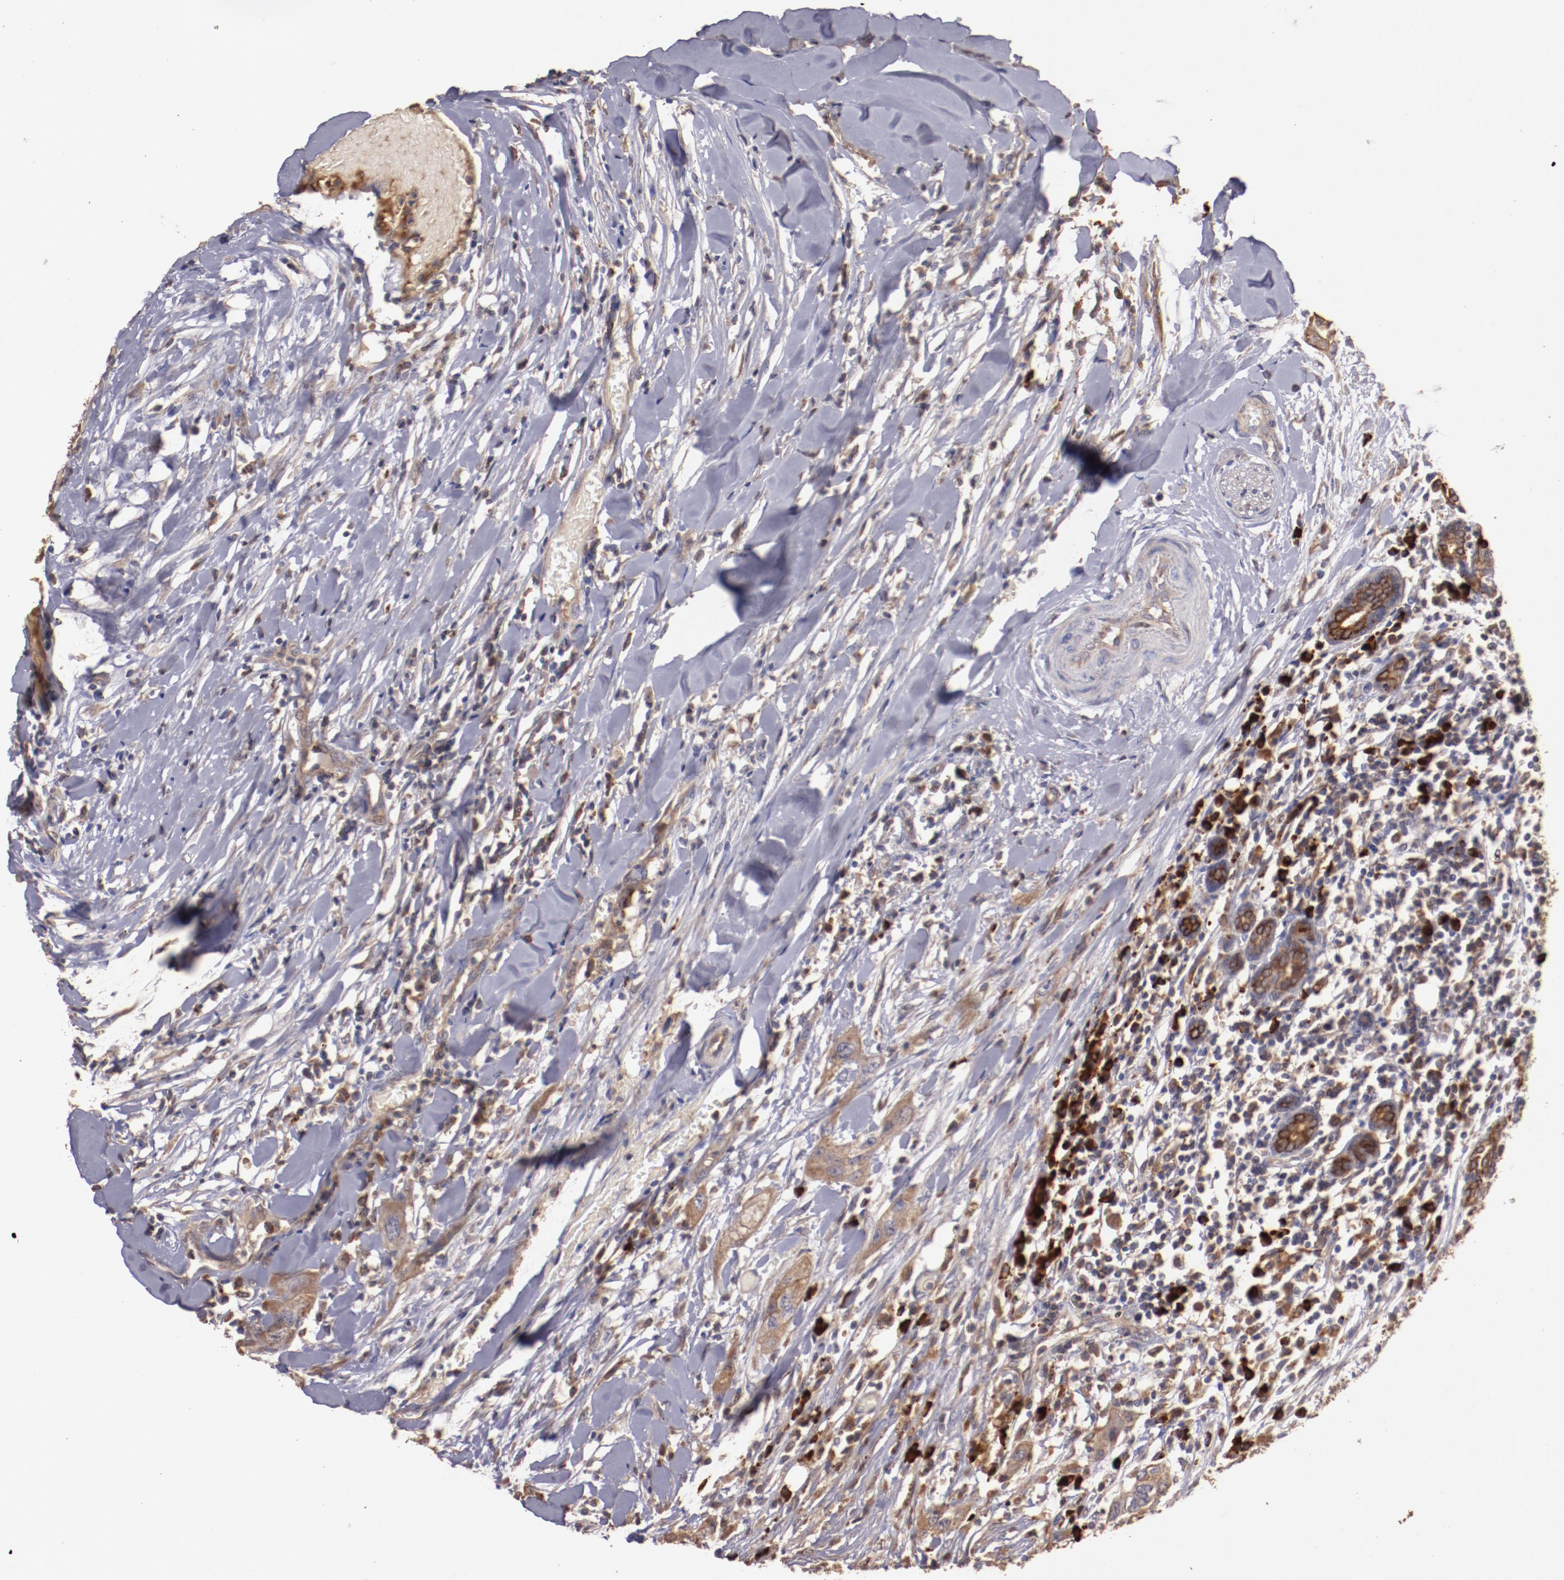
{"staining": {"intensity": "moderate", "quantity": ">75%", "location": "cytoplasmic/membranous"}, "tissue": "head and neck cancer", "cell_type": "Tumor cells", "image_type": "cancer", "snomed": [{"axis": "morphology", "description": "Neoplasm, malignant, NOS"}, {"axis": "topography", "description": "Salivary gland"}, {"axis": "topography", "description": "Head-Neck"}], "caption": "The photomicrograph displays a brown stain indicating the presence of a protein in the cytoplasmic/membranous of tumor cells in head and neck malignant neoplasm.", "gene": "SRRD", "patient": {"sex": "male", "age": 43}}